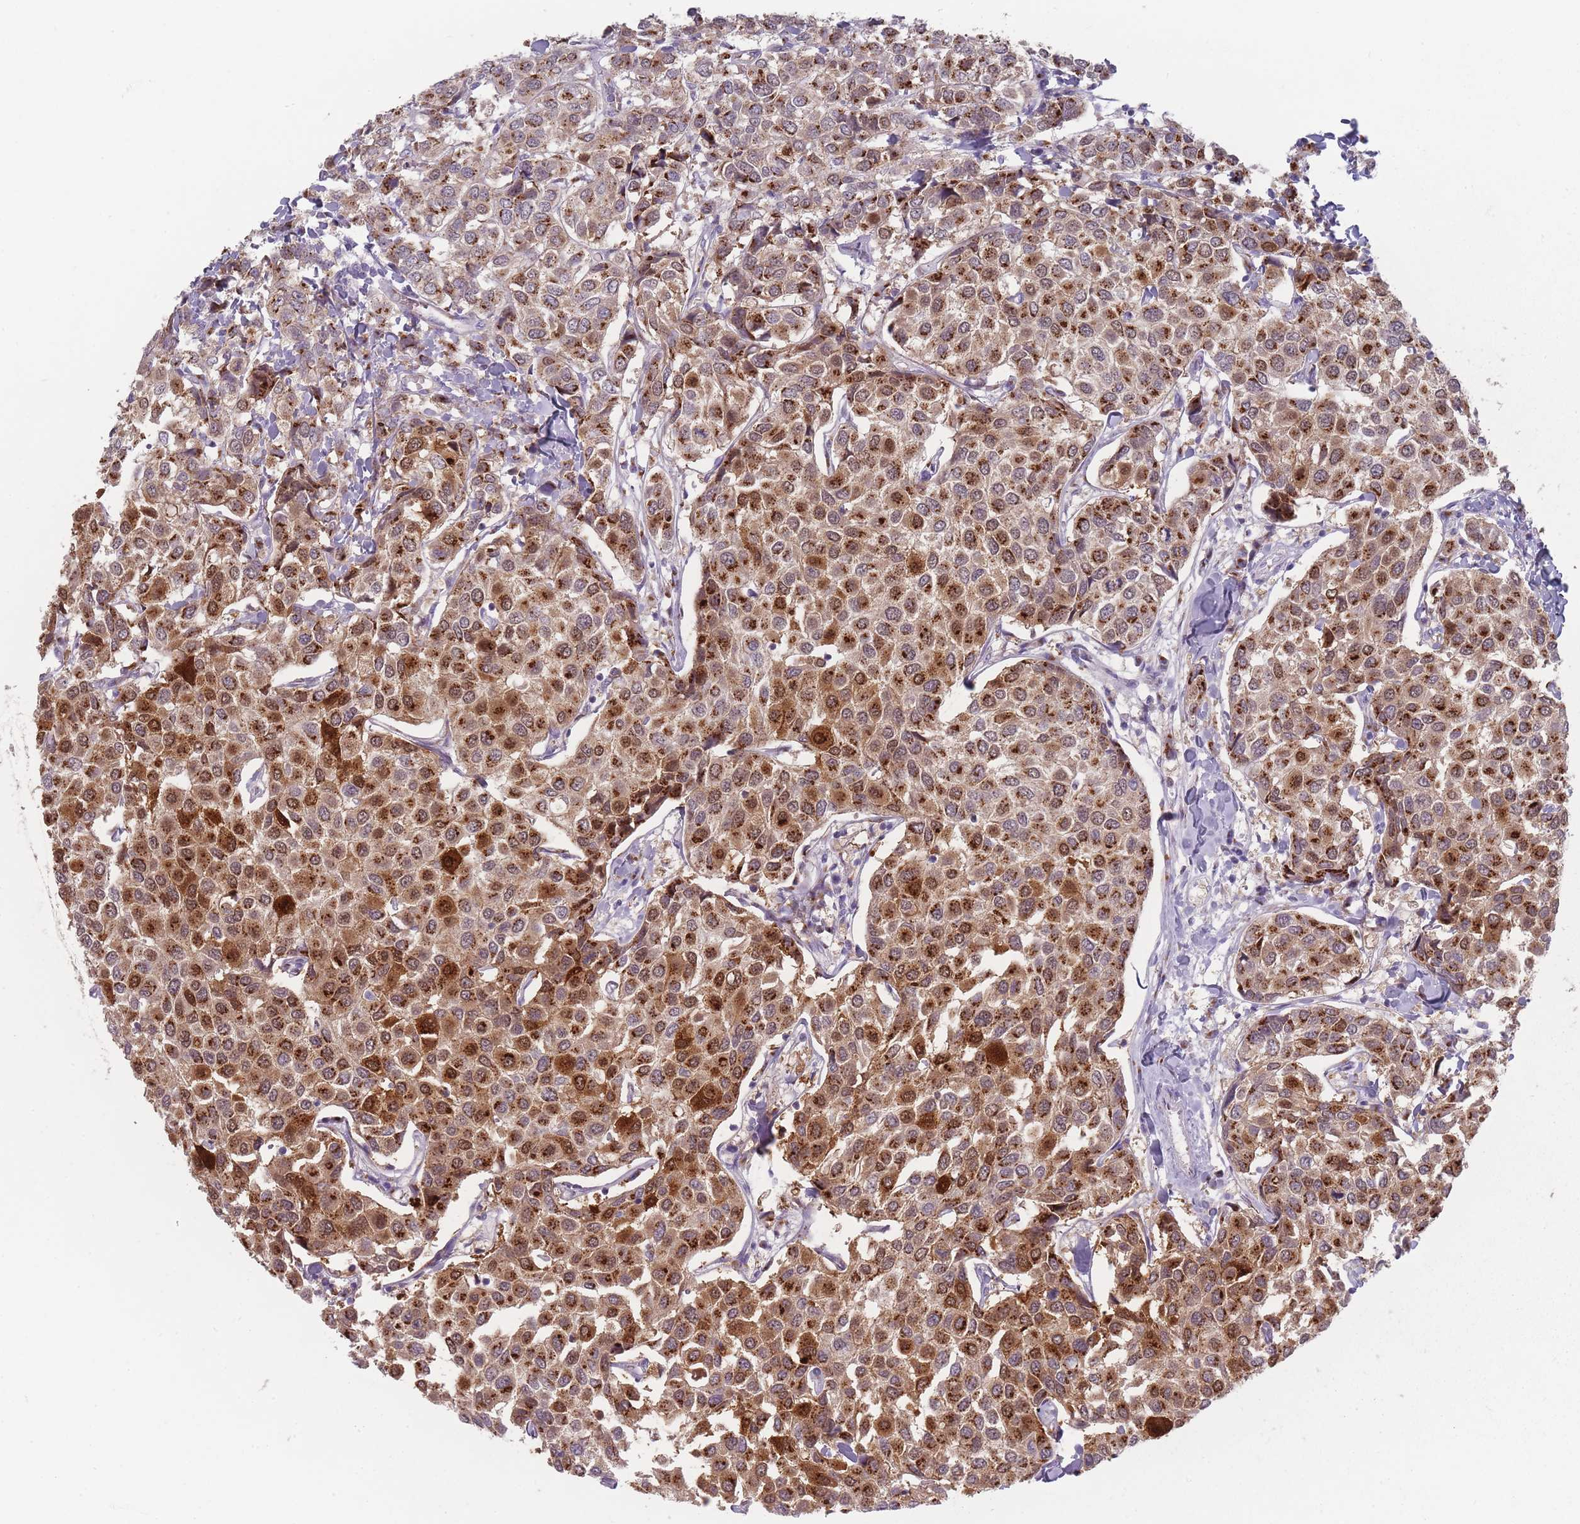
{"staining": {"intensity": "strong", "quantity": ">75%", "location": "cytoplasmic/membranous,nuclear"}, "tissue": "breast cancer", "cell_type": "Tumor cells", "image_type": "cancer", "snomed": [{"axis": "morphology", "description": "Duct carcinoma"}, {"axis": "topography", "description": "Breast"}], "caption": "Breast infiltrating ductal carcinoma tissue reveals strong cytoplasmic/membranous and nuclear positivity in approximately >75% of tumor cells, visualized by immunohistochemistry. (Brightfield microscopy of DAB IHC at high magnification).", "gene": "MAN1B1", "patient": {"sex": "female", "age": 55}}